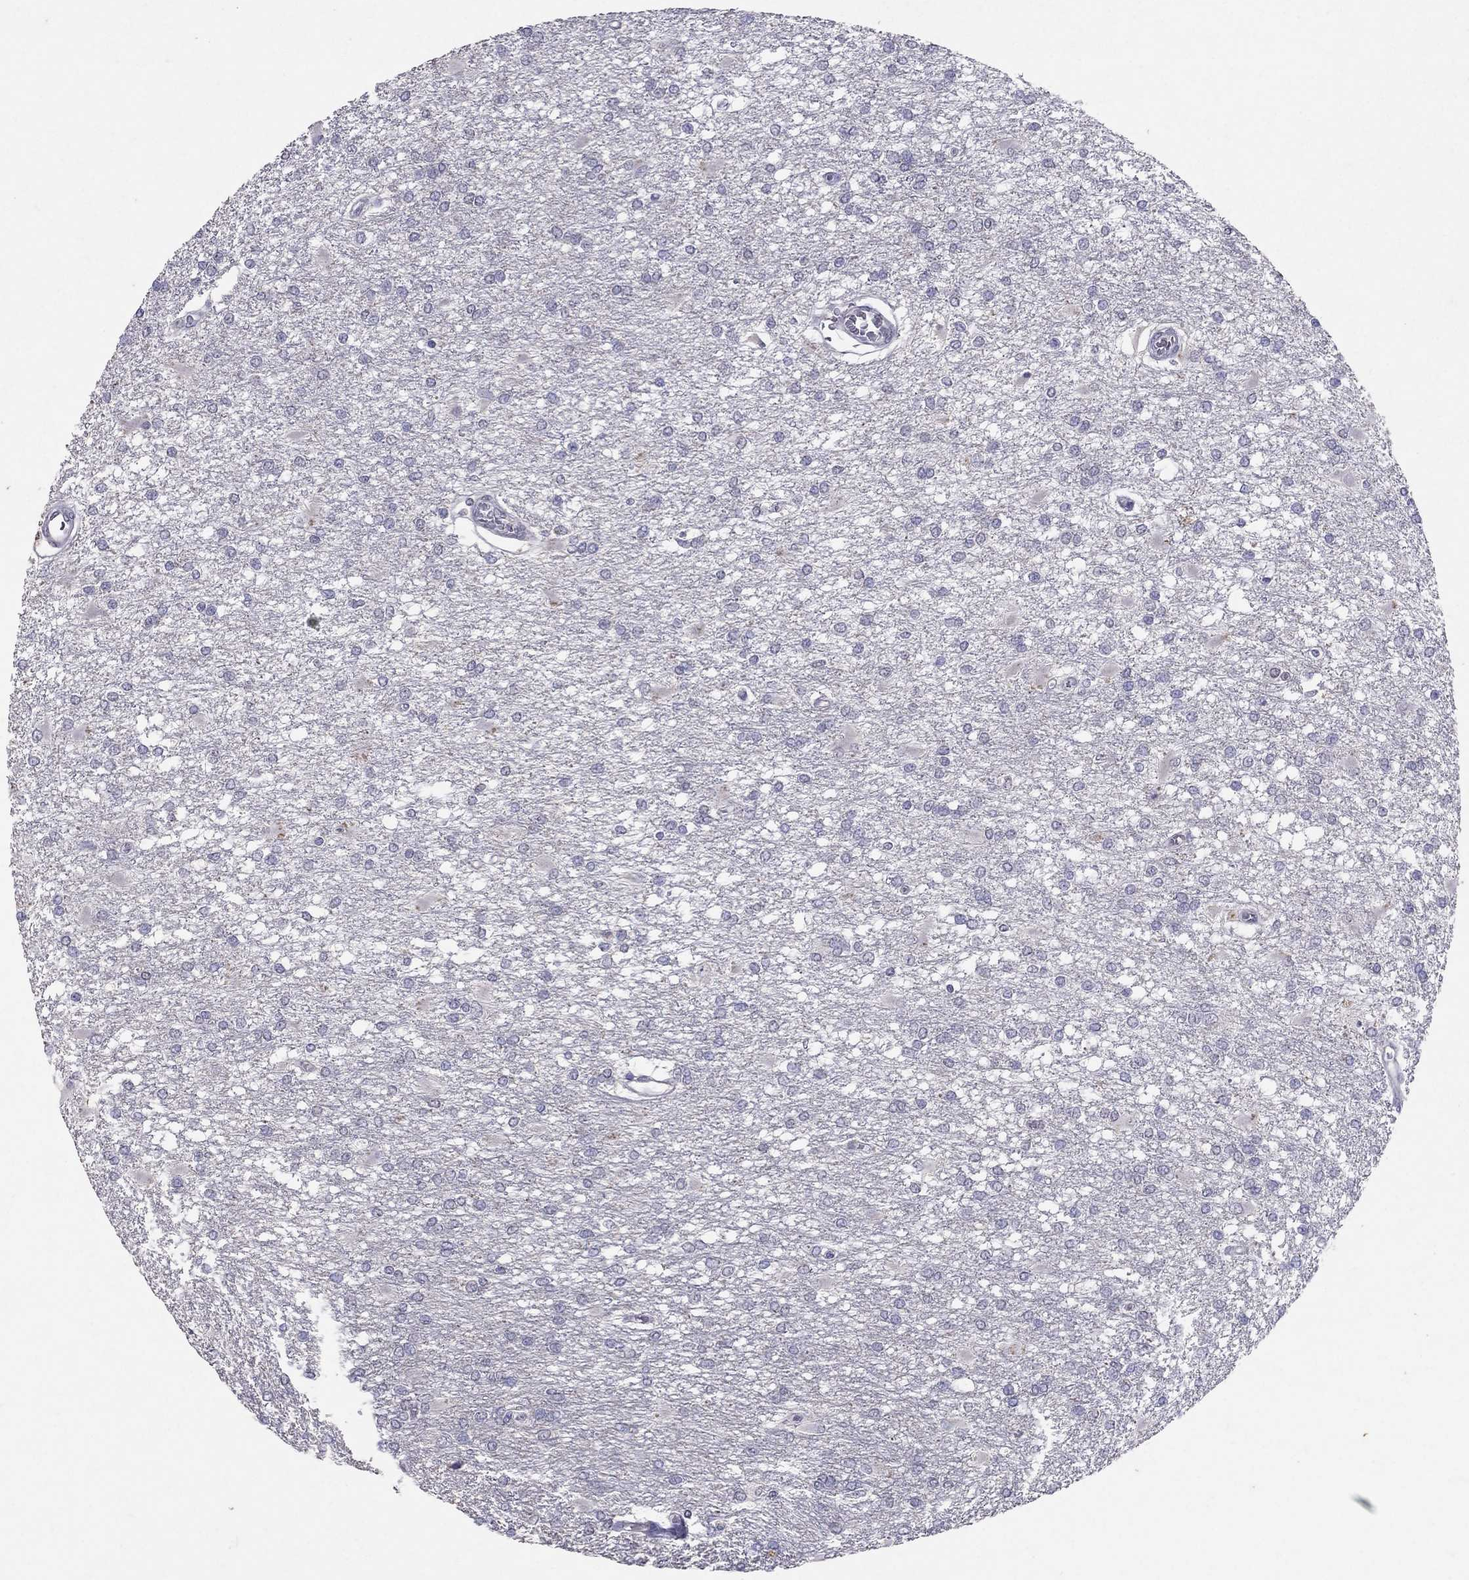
{"staining": {"intensity": "negative", "quantity": "none", "location": "none"}, "tissue": "glioma", "cell_type": "Tumor cells", "image_type": "cancer", "snomed": [{"axis": "morphology", "description": "Glioma, malignant, High grade"}, {"axis": "topography", "description": "Cerebral cortex"}], "caption": "Immunohistochemistry (IHC) histopathology image of human malignant high-grade glioma stained for a protein (brown), which shows no expression in tumor cells.", "gene": "FST", "patient": {"sex": "male", "age": 79}}